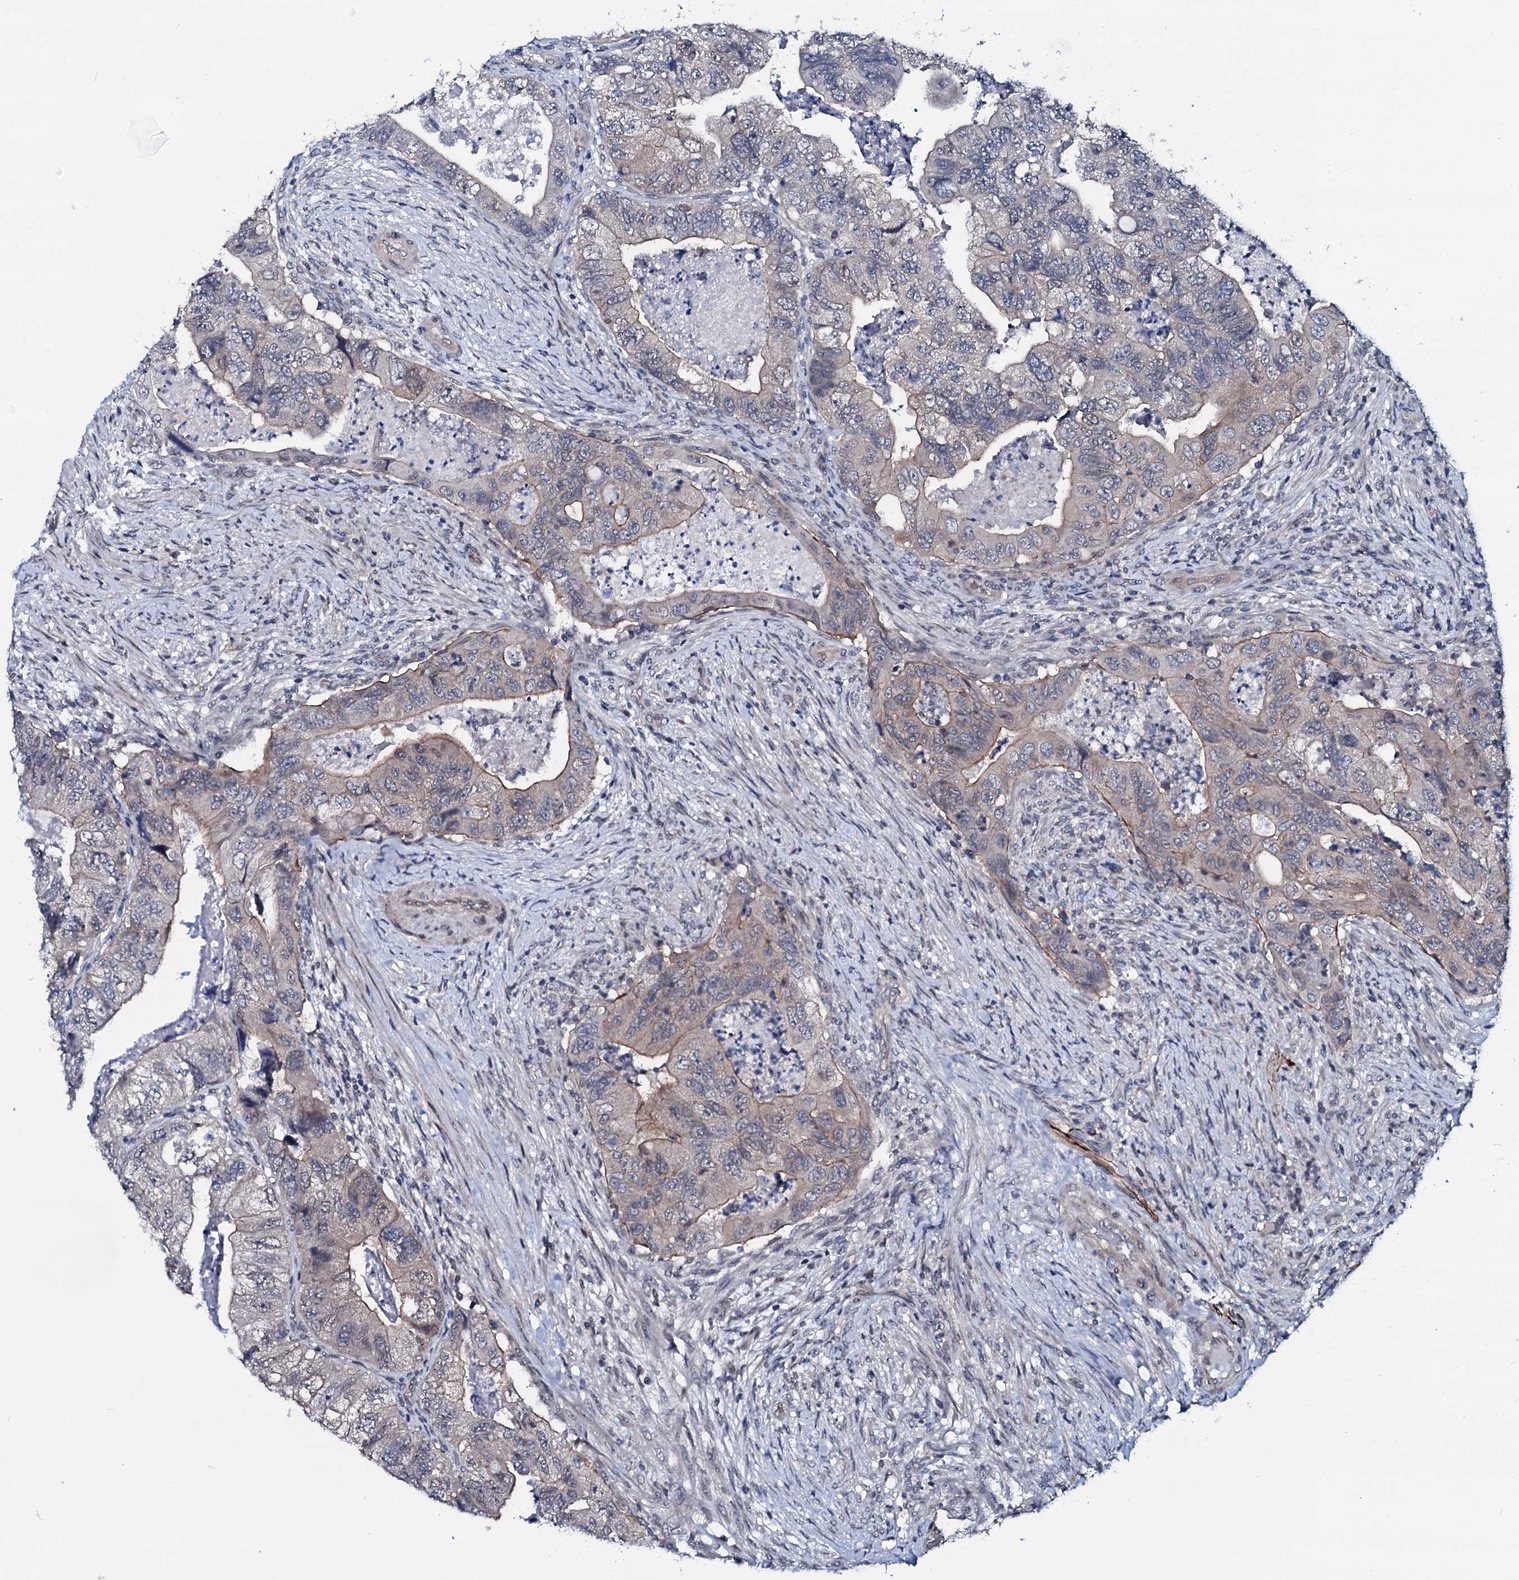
{"staining": {"intensity": "moderate", "quantity": "<25%", "location": "cytoplasmic/membranous"}, "tissue": "colorectal cancer", "cell_type": "Tumor cells", "image_type": "cancer", "snomed": [{"axis": "morphology", "description": "Adenocarcinoma, NOS"}, {"axis": "topography", "description": "Rectum"}], "caption": "The image shows staining of colorectal cancer, revealing moderate cytoplasmic/membranous protein positivity (brown color) within tumor cells. (DAB IHC, brown staining for protein, blue staining for nuclei).", "gene": "OGFOD2", "patient": {"sex": "male", "age": 63}}